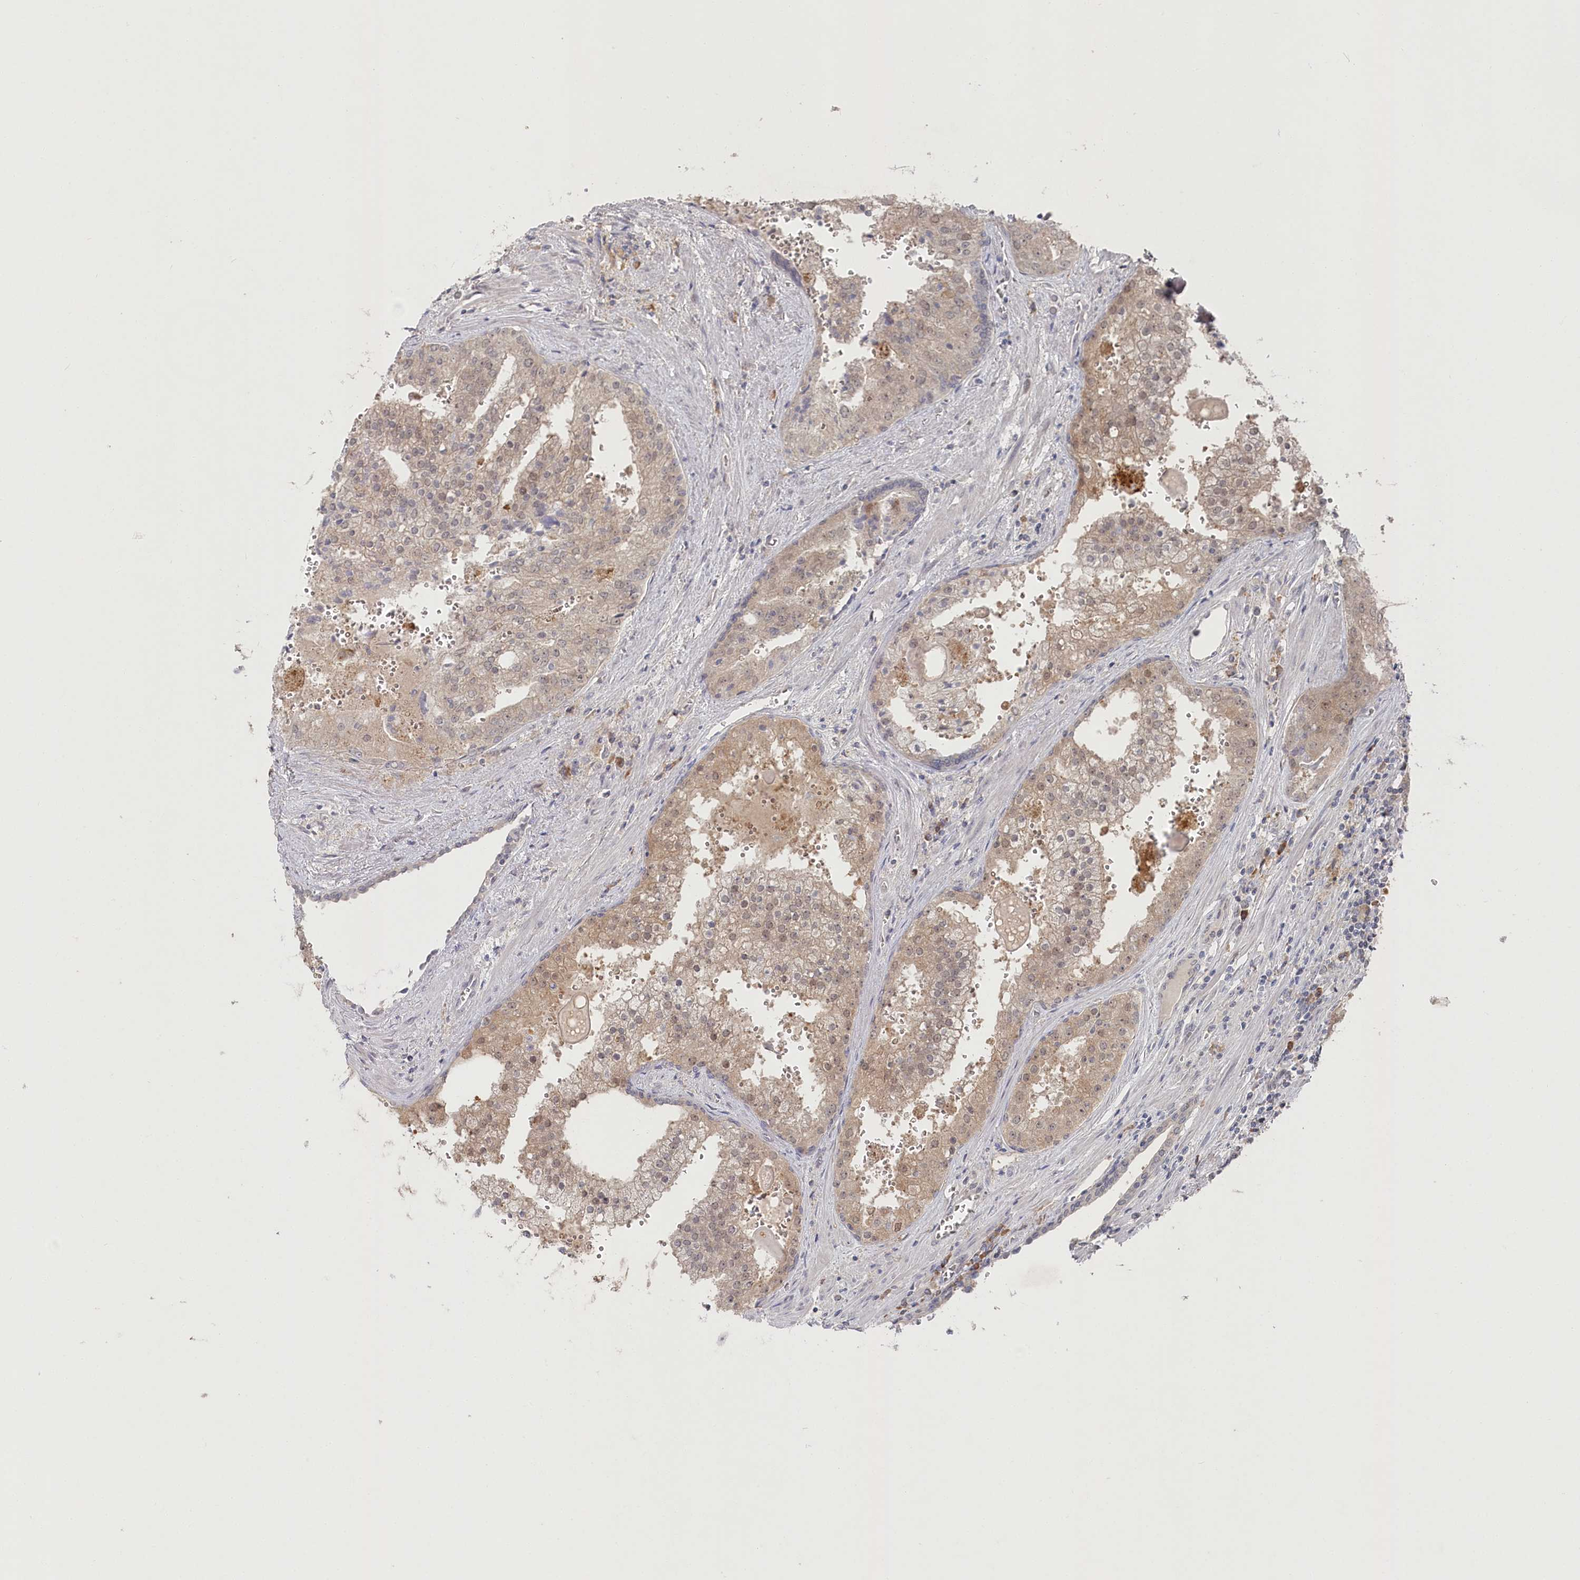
{"staining": {"intensity": "weak", "quantity": "25%-75%", "location": "cytoplasmic/membranous,nuclear"}, "tissue": "prostate cancer", "cell_type": "Tumor cells", "image_type": "cancer", "snomed": [{"axis": "morphology", "description": "Adenocarcinoma, High grade"}, {"axis": "topography", "description": "Prostate"}], "caption": "Immunohistochemical staining of human prostate cancer (adenocarcinoma (high-grade)) demonstrates low levels of weak cytoplasmic/membranous and nuclear protein staining in approximately 25%-75% of tumor cells.", "gene": "TGFBRAP1", "patient": {"sex": "male", "age": 68}}